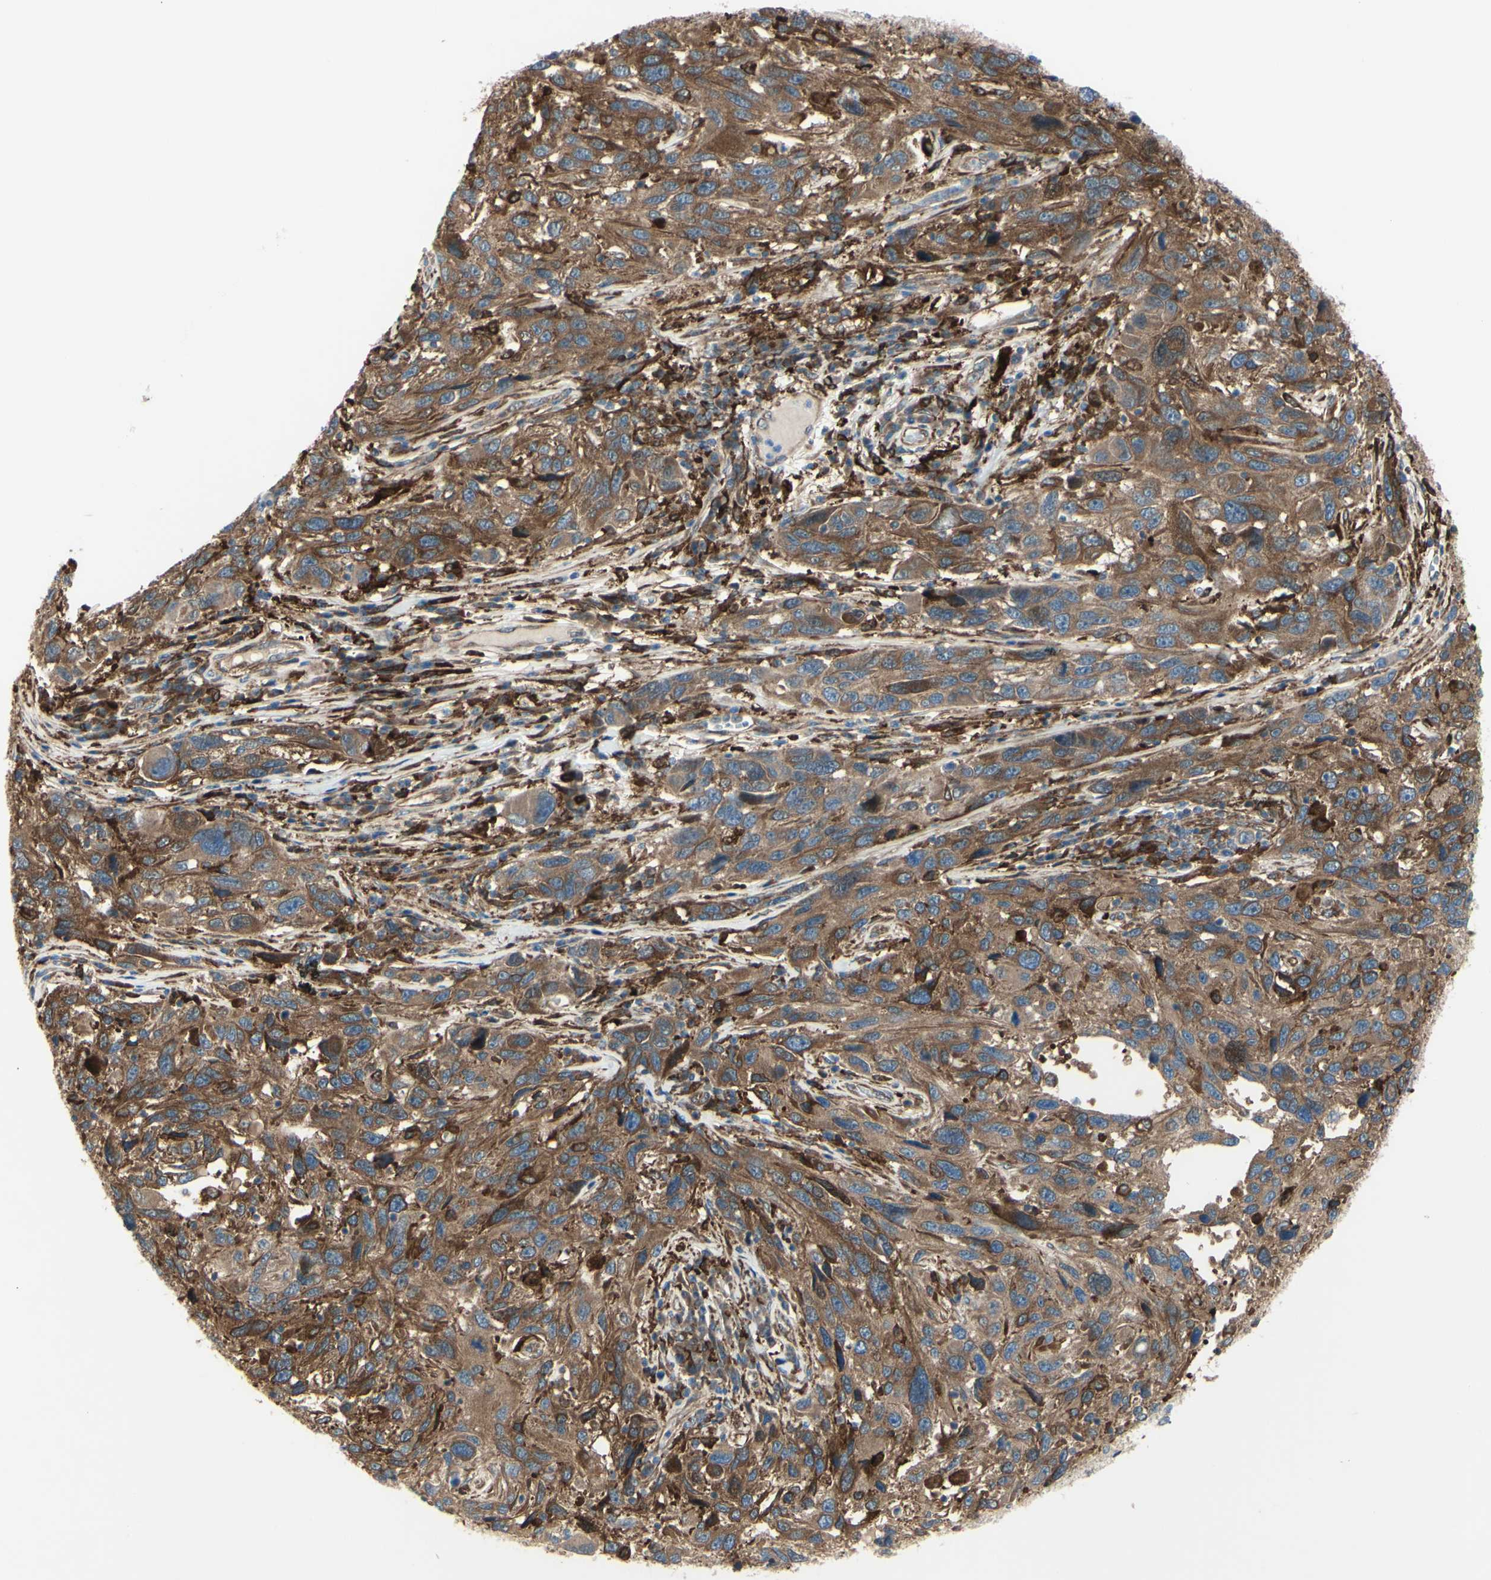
{"staining": {"intensity": "moderate", "quantity": ">75%", "location": "cytoplasmic/membranous"}, "tissue": "melanoma", "cell_type": "Tumor cells", "image_type": "cancer", "snomed": [{"axis": "morphology", "description": "Malignant melanoma, NOS"}, {"axis": "topography", "description": "Skin"}], "caption": "Malignant melanoma stained with a brown dye exhibits moderate cytoplasmic/membranous positive staining in approximately >75% of tumor cells.", "gene": "IGSF9B", "patient": {"sex": "male", "age": 53}}